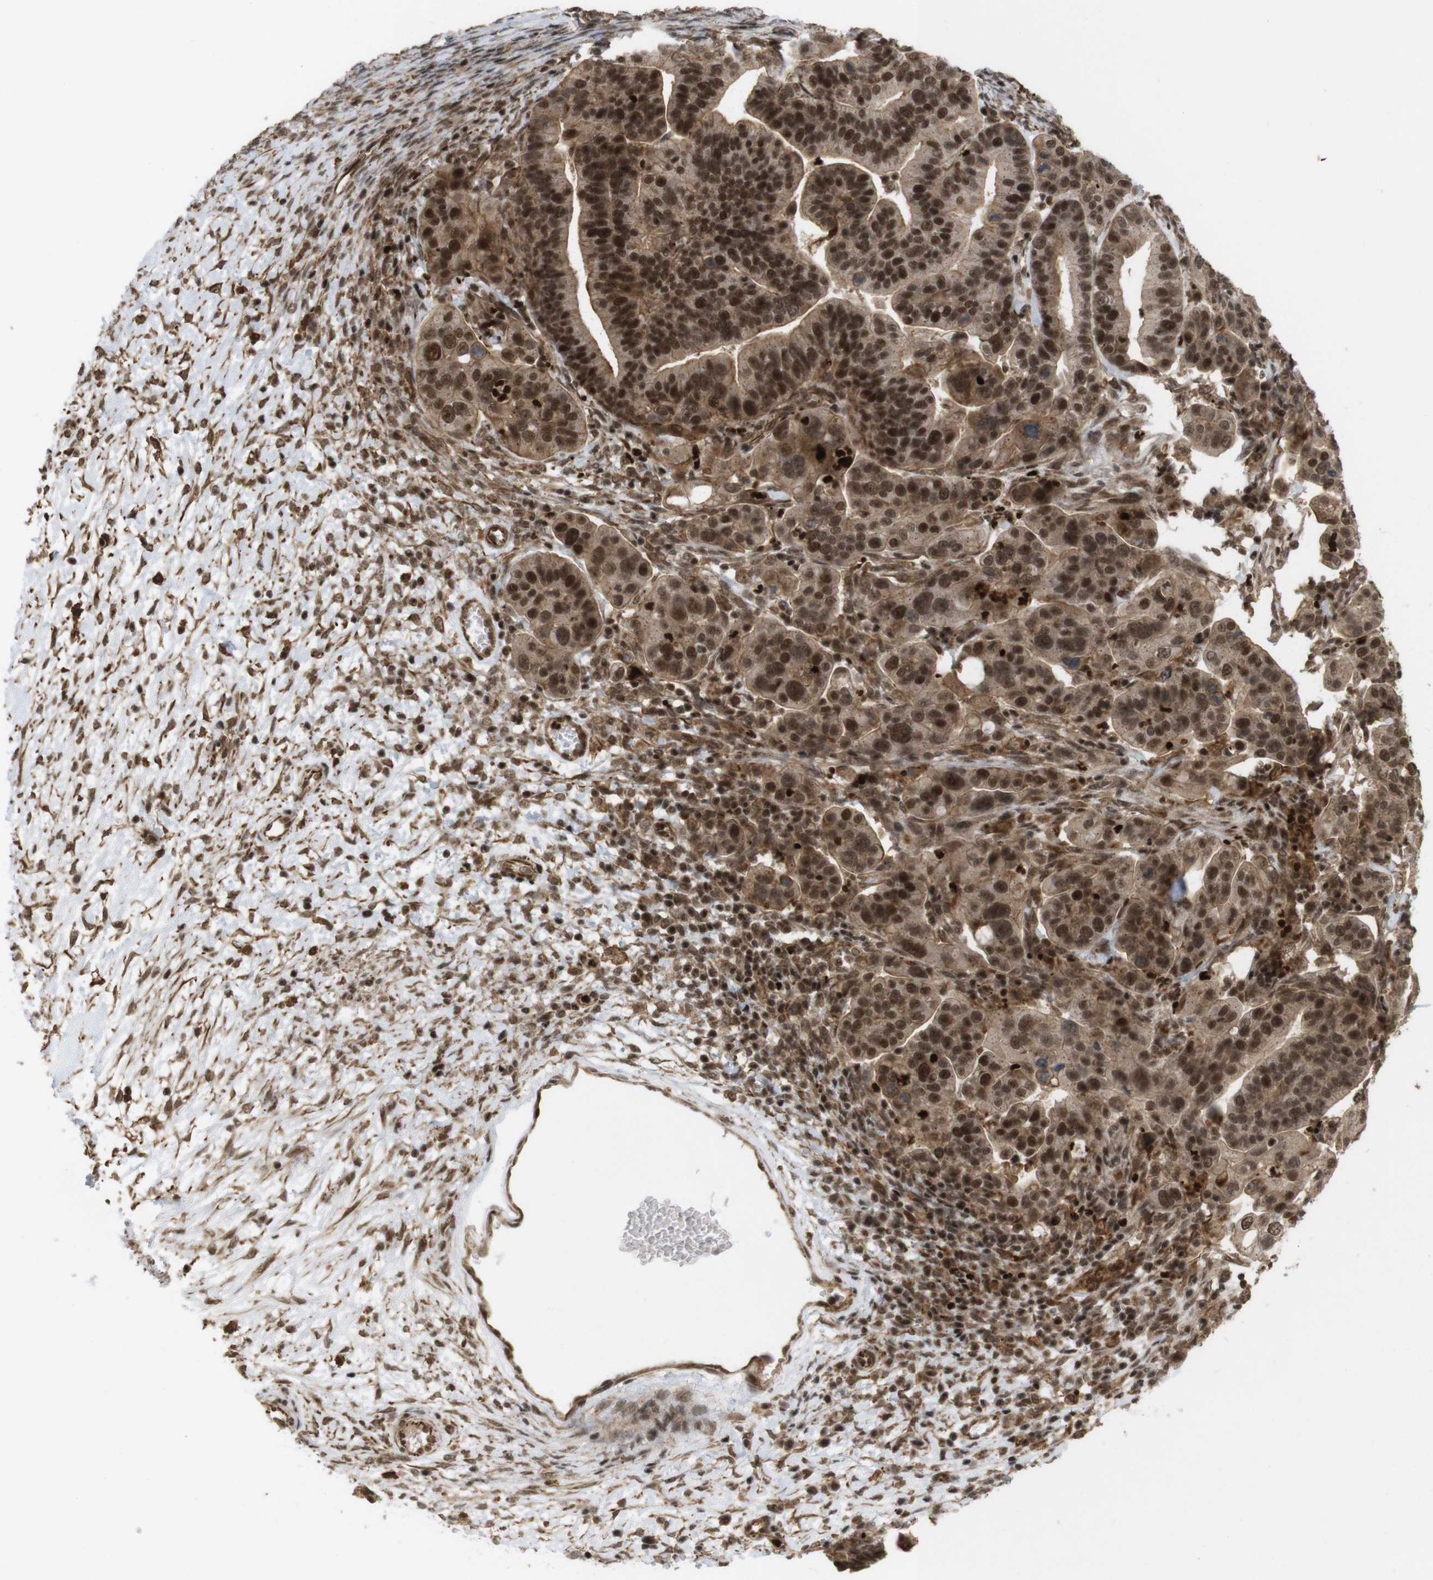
{"staining": {"intensity": "strong", "quantity": ">75%", "location": "cytoplasmic/membranous,nuclear"}, "tissue": "ovarian cancer", "cell_type": "Tumor cells", "image_type": "cancer", "snomed": [{"axis": "morphology", "description": "Cystadenocarcinoma, serous, NOS"}, {"axis": "topography", "description": "Ovary"}], "caption": "Immunohistochemistry (IHC) (DAB (3,3'-diaminobenzidine)) staining of human ovarian cancer (serous cystadenocarcinoma) shows strong cytoplasmic/membranous and nuclear protein staining in approximately >75% of tumor cells.", "gene": "SP2", "patient": {"sex": "female", "age": 56}}